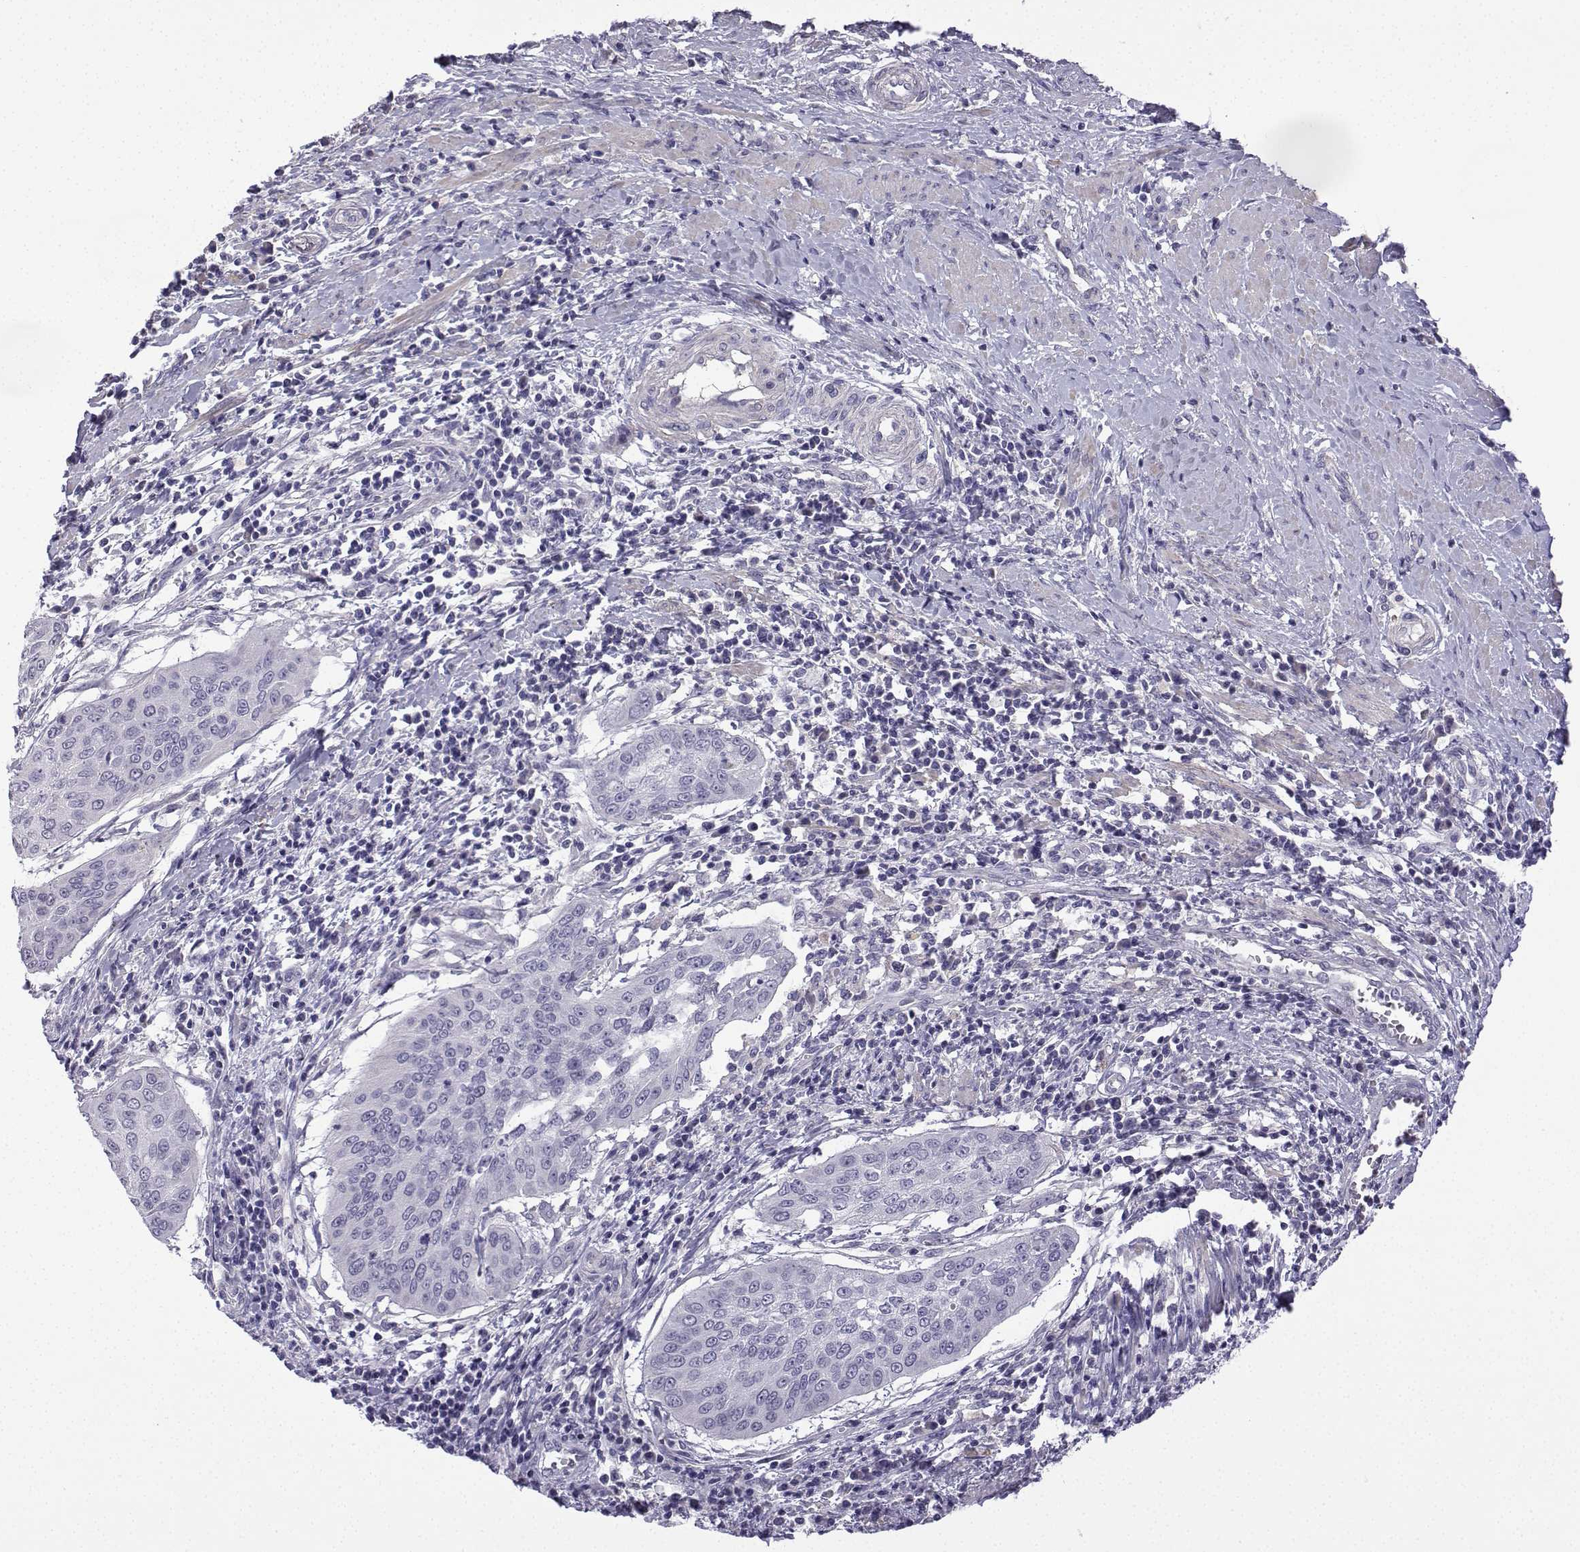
{"staining": {"intensity": "negative", "quantity": "none", "location": "none"}, "tissue": "cervical cancer", "cell_type": "Tumor cells", "image_type": "cancer", "snomed": [{"axis": "morphology", "description": "Squamous cell carcinoma, NOS"}, {"axis": "topography", "description": "Cervix"}], "caption": "Human squamous cell carcinoma (cervical) stained for a protein using IHC demonstrates no expression in tumor cells.", "gene": "SPACA7", "patient": {"sex": "female", "age": 39}}